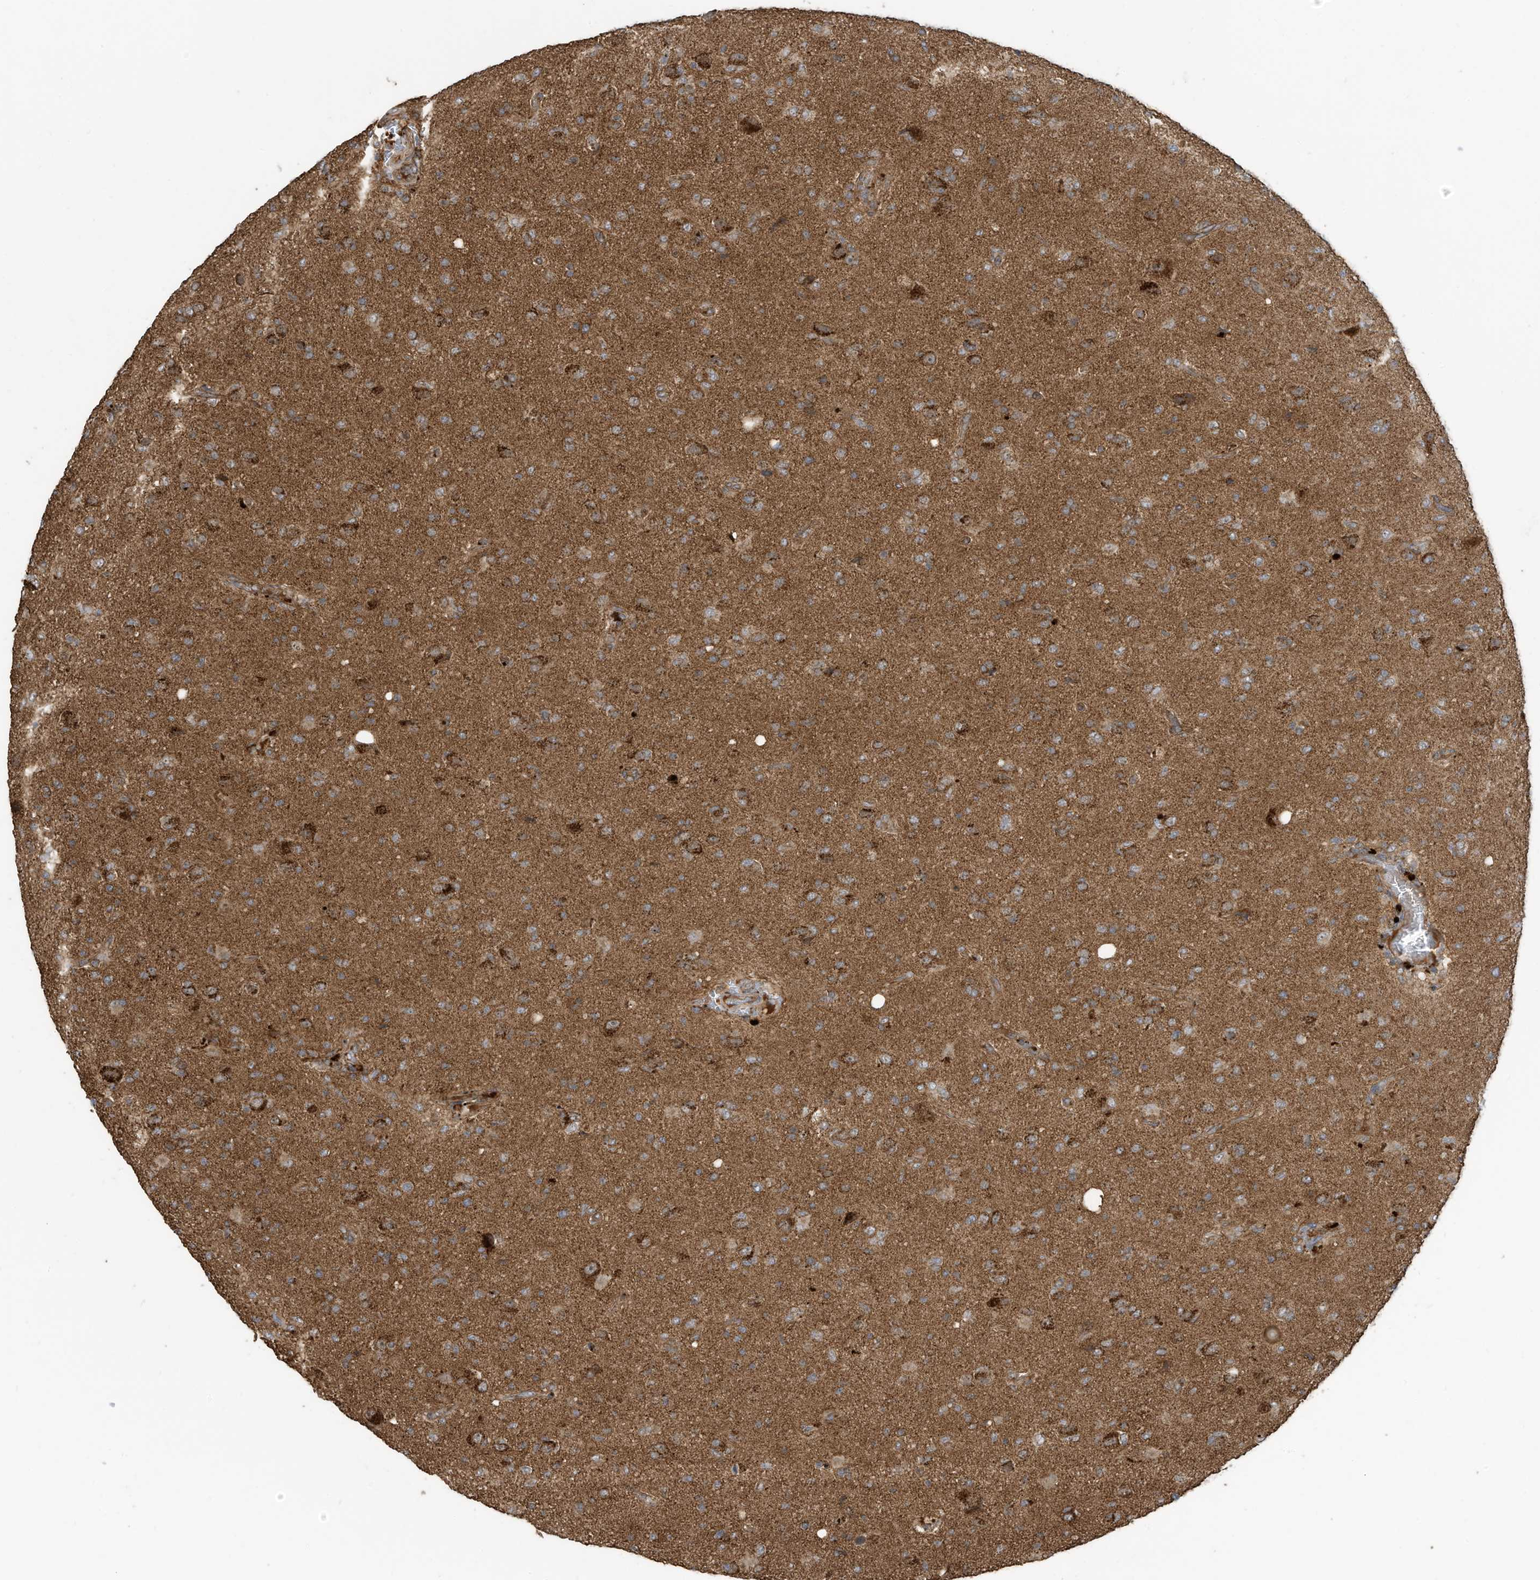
{"staining": {"intensity": "moderate", "quantity": ">75%", "location": "cytoplasmic/membranous"}, "tissue": "glioma", "cell_type": "Tumor cells", "image_type": "cancer", "snomed": [{"axis": "morphology", "description": "Glioma, malignant, High grade"}, {"axis": "topography", "description": "Brain"}], "caption": "IHC (DAB) staining of human glioma exhibits moderate cytoplasmic/membranous protein expression in about >75% of tumor cells.", "gene": "C2orf74", "patient": {"sex": "female", "age": 57}}